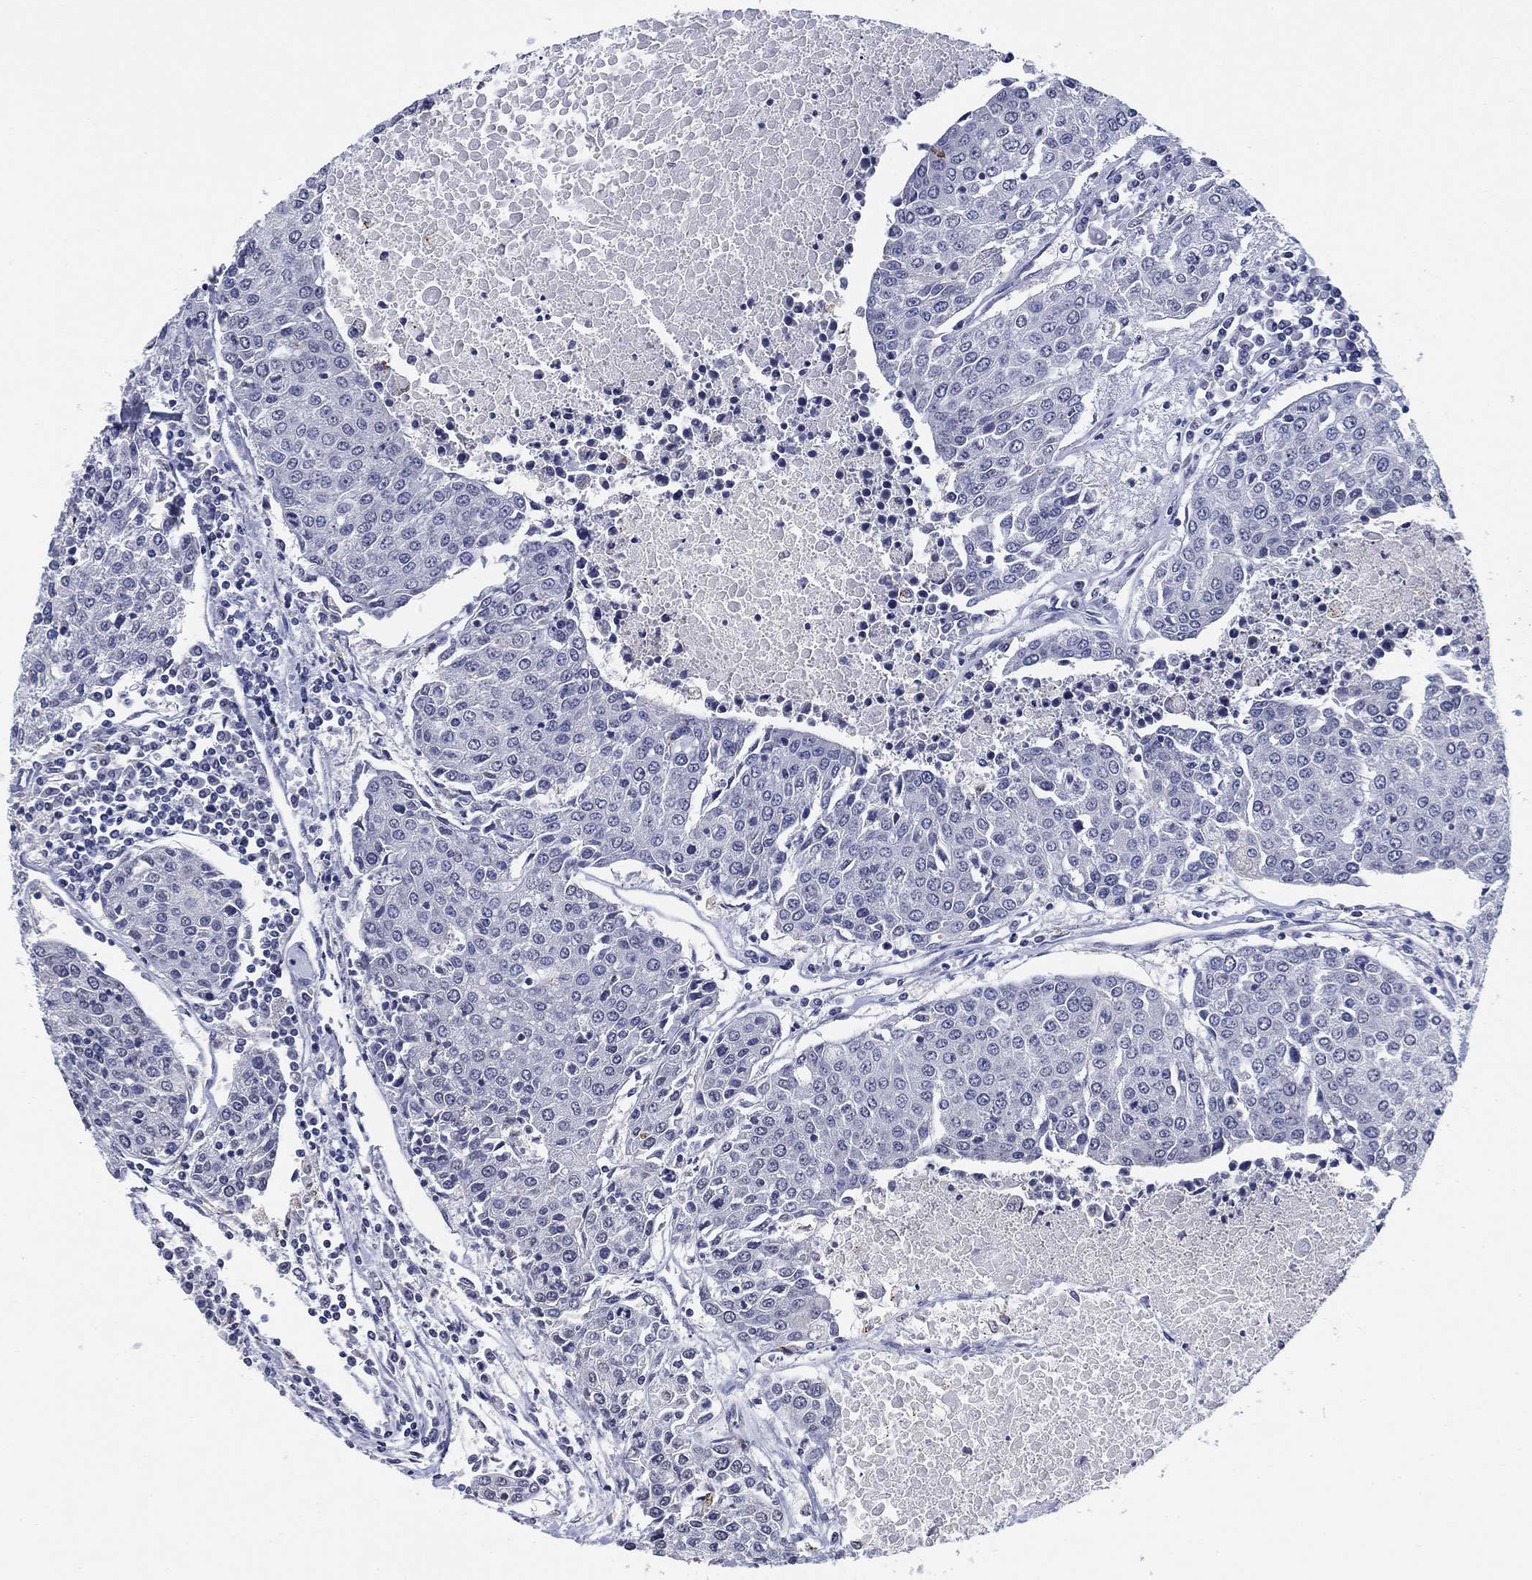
{"staining": {"intensity": "negative", "quantity": "none", "location": "none"}, "tissue": "urothelial cancer", "cell_type": "Tumor cells", "image_type": "cancer", "snomed": [{"axis": "morphology", "description": "Urothelial carcinoma, High grade"}, {"axis": "topography", "description": "Urinary bladder"}], "caption": "There is no significant staining in tumor cells of urothelial carcinoma (high-grade).", "gene": "OTUB2", "patient": {"sex": "female", "age": 85}}